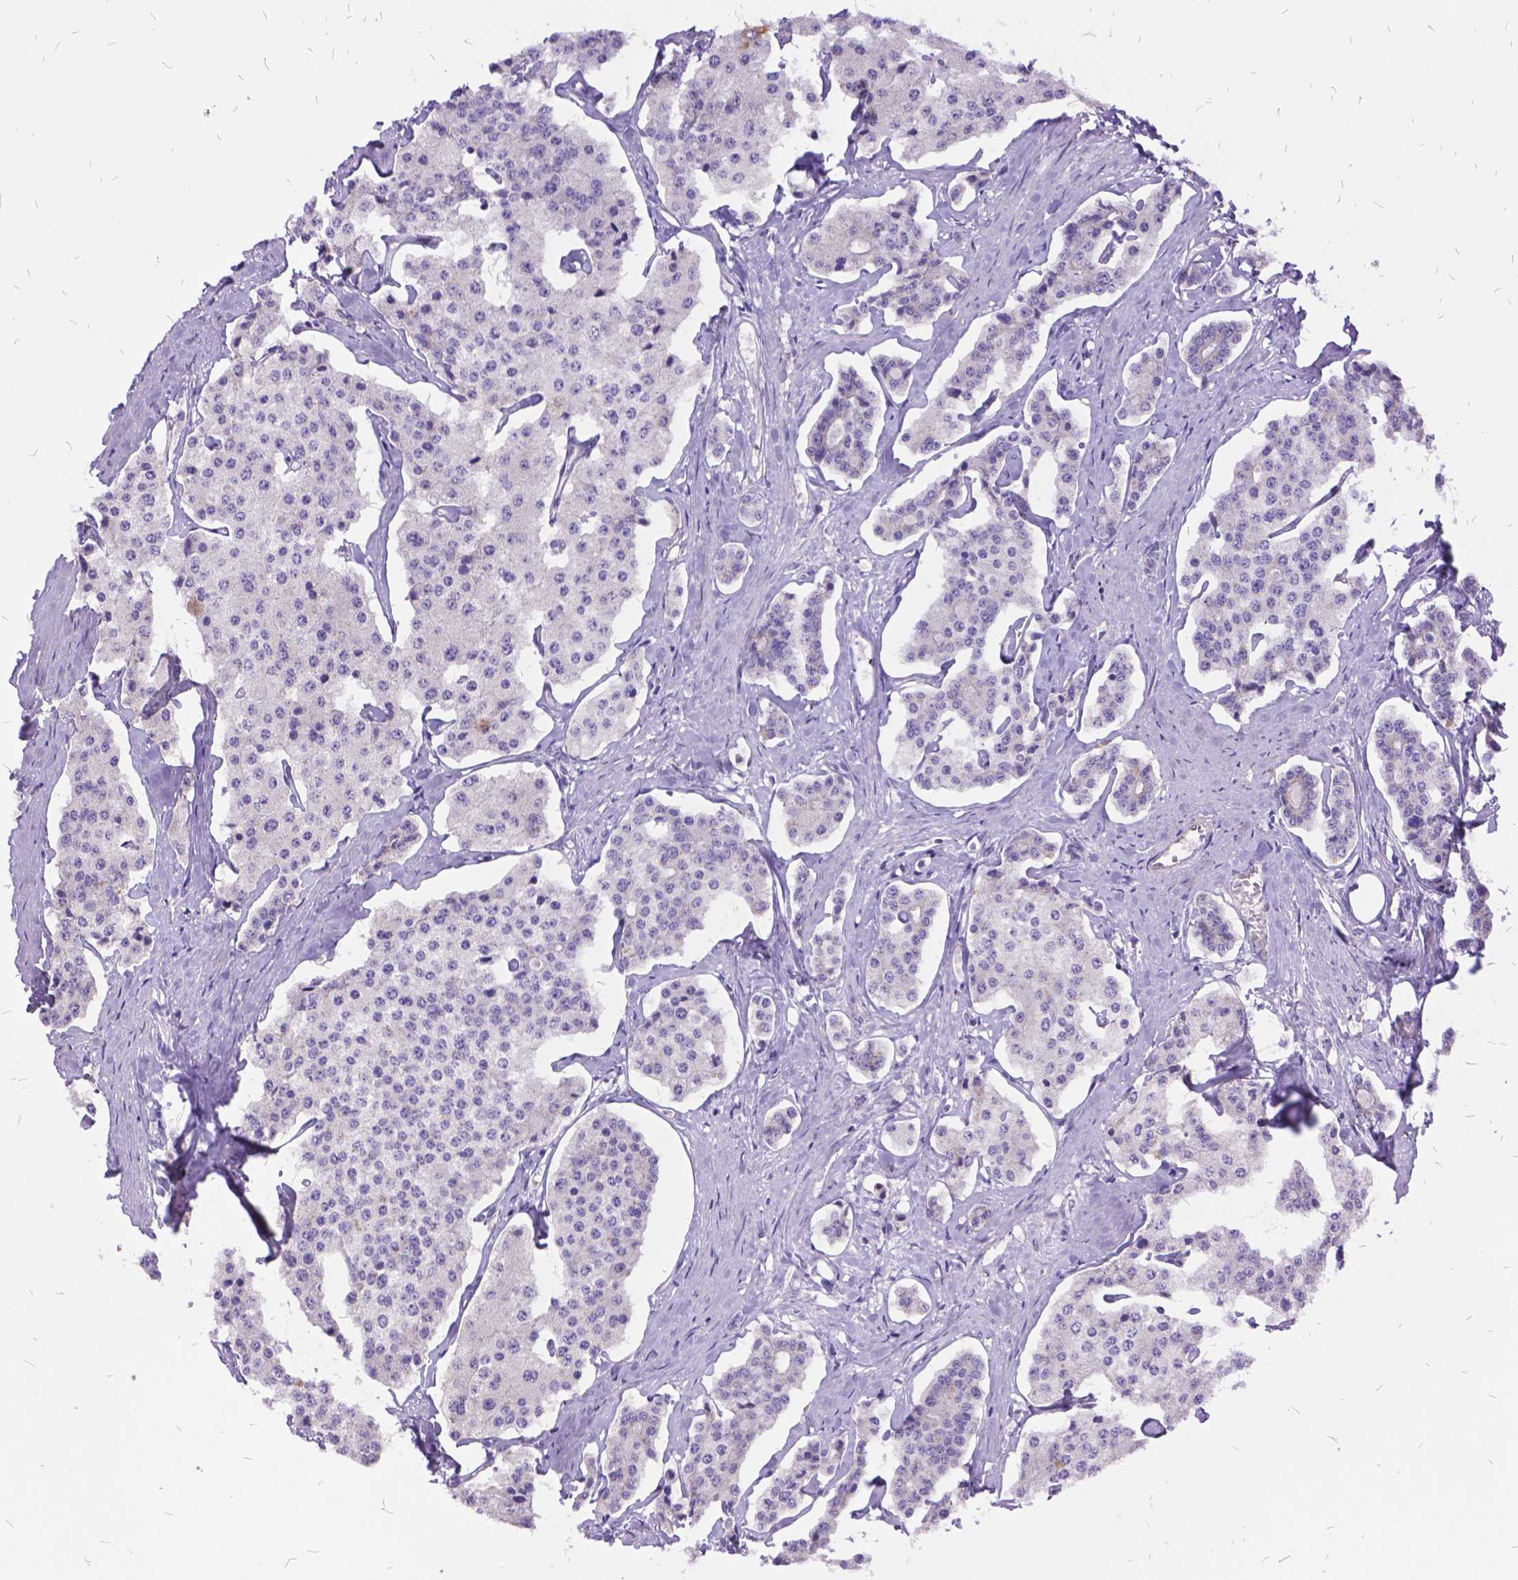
{"staining": {"intensity": "negative", "quantity": "none", "location": "none"}, "tissue": "carcinoid", "cell_type": "Tumor cells", "image_type": "cancer", "snomed": [{"axis": "morphology", "description": "Carcinoid, malignant, NOS"}, {"axis": "topography", "description": "Small intestine"}], "caption": "There is no significant positivity in tumor cells of carcinoid (malignant).", "gene": "GRB7", "patient": {"sex": "female", "age": 65}}